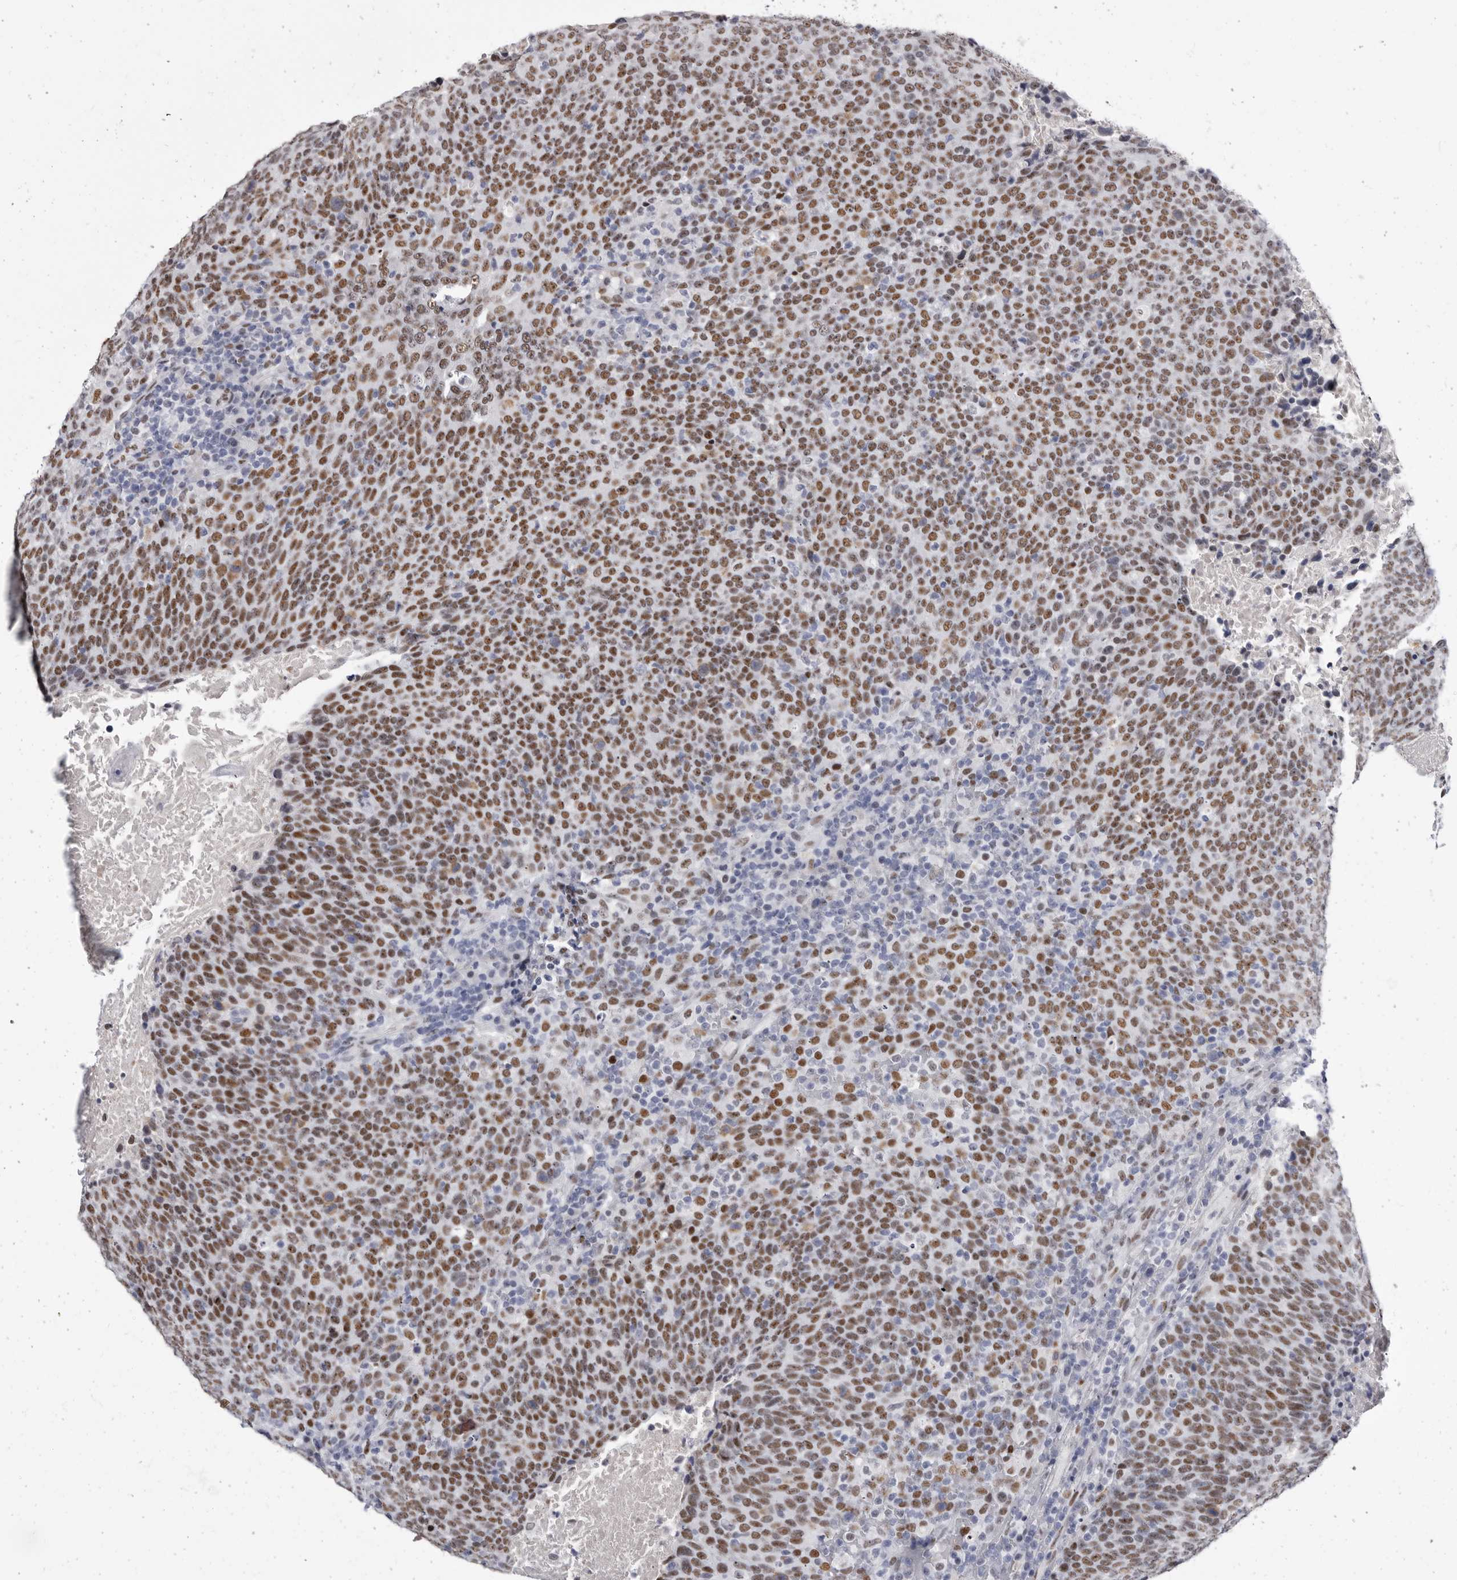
{"staining": {"intensity": "moderate", "quantity": ">75%", "location": "nuclear"}, "tissue": "head and neck cancer", "cell_type": "Tumor cells", "image_type": "cancer", "snomed": [{"axis": "morphology", "description": "Squamous cell carcinoma, NOS"}, {"axis": "morphology", "description": "Squamous cell carcinoma, metastatic, NOS"}, {"axis": "topography", "description": "Lymph node"}, {"axis": "topography", "description": "Head-Neck"}], "caption": "A micrograph showing moderate nuclear positivity in approximately >75% of tumor cells in head and neck cancer, as visualized by brown immunohistochemical staining.", "gene": "ZNF326", "patient": {"sex": "male", "age": 62}}